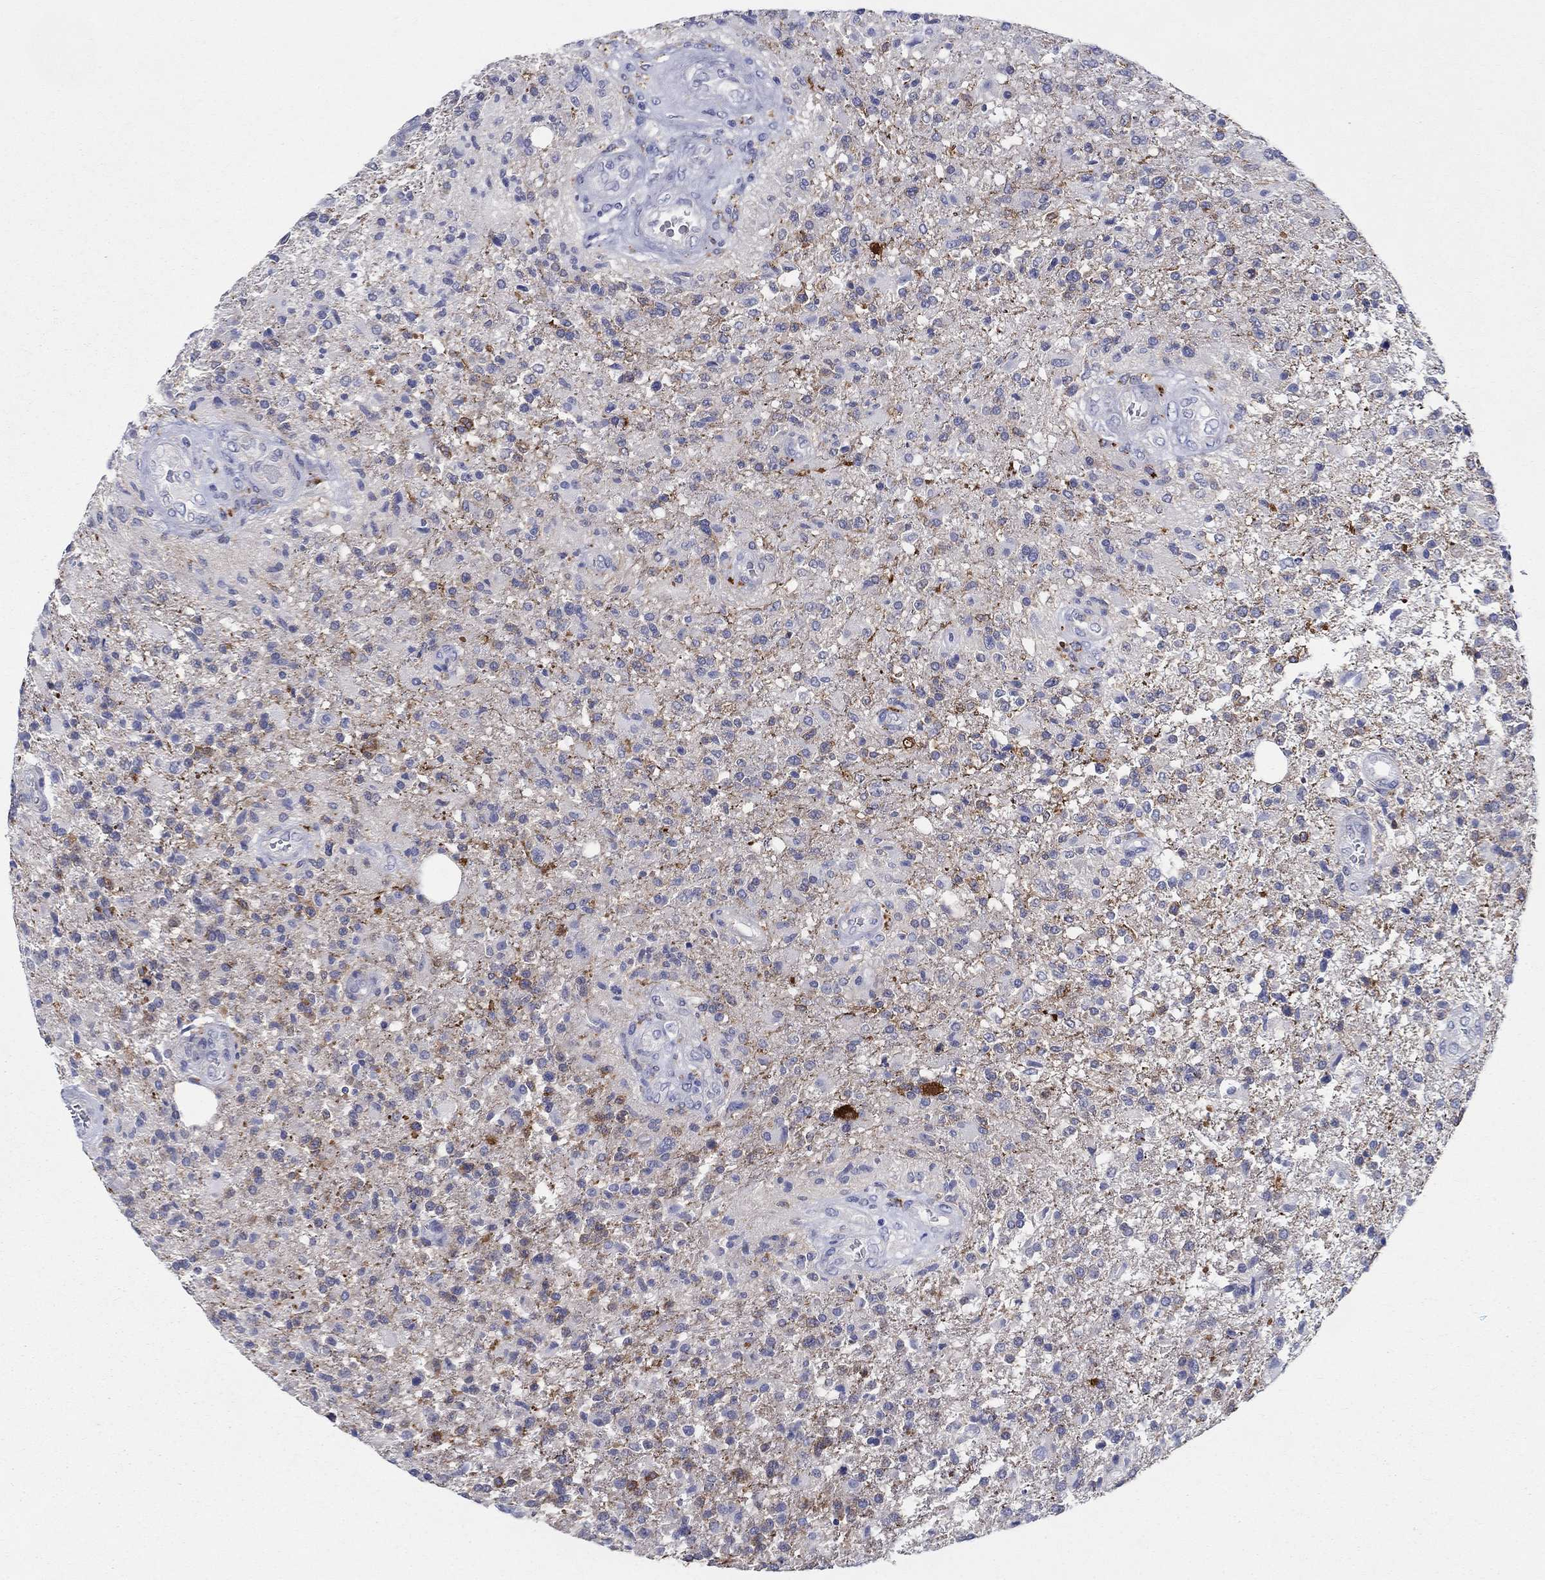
{"staining": {"intensity": "strong", "quantity": "<25%", "location": "cytoplasmic/membranous"}, "tissue": "glioma", "cell_type": "Tumor cells", "image_type": "cancer", "snomed": [{"axis": "morphology", "description": "Glioma, malignant, High grade"}, {"axis": "topography", "description": "Brain"}], "caption": "Protein positivity by immunohistochemistry reveals strong cytoplasmic/membranous positivity in approximately <25% of tumor cells in glioma.", "gene": "RAP1GAP", "patient": {"sex": "male", "age": 56}}